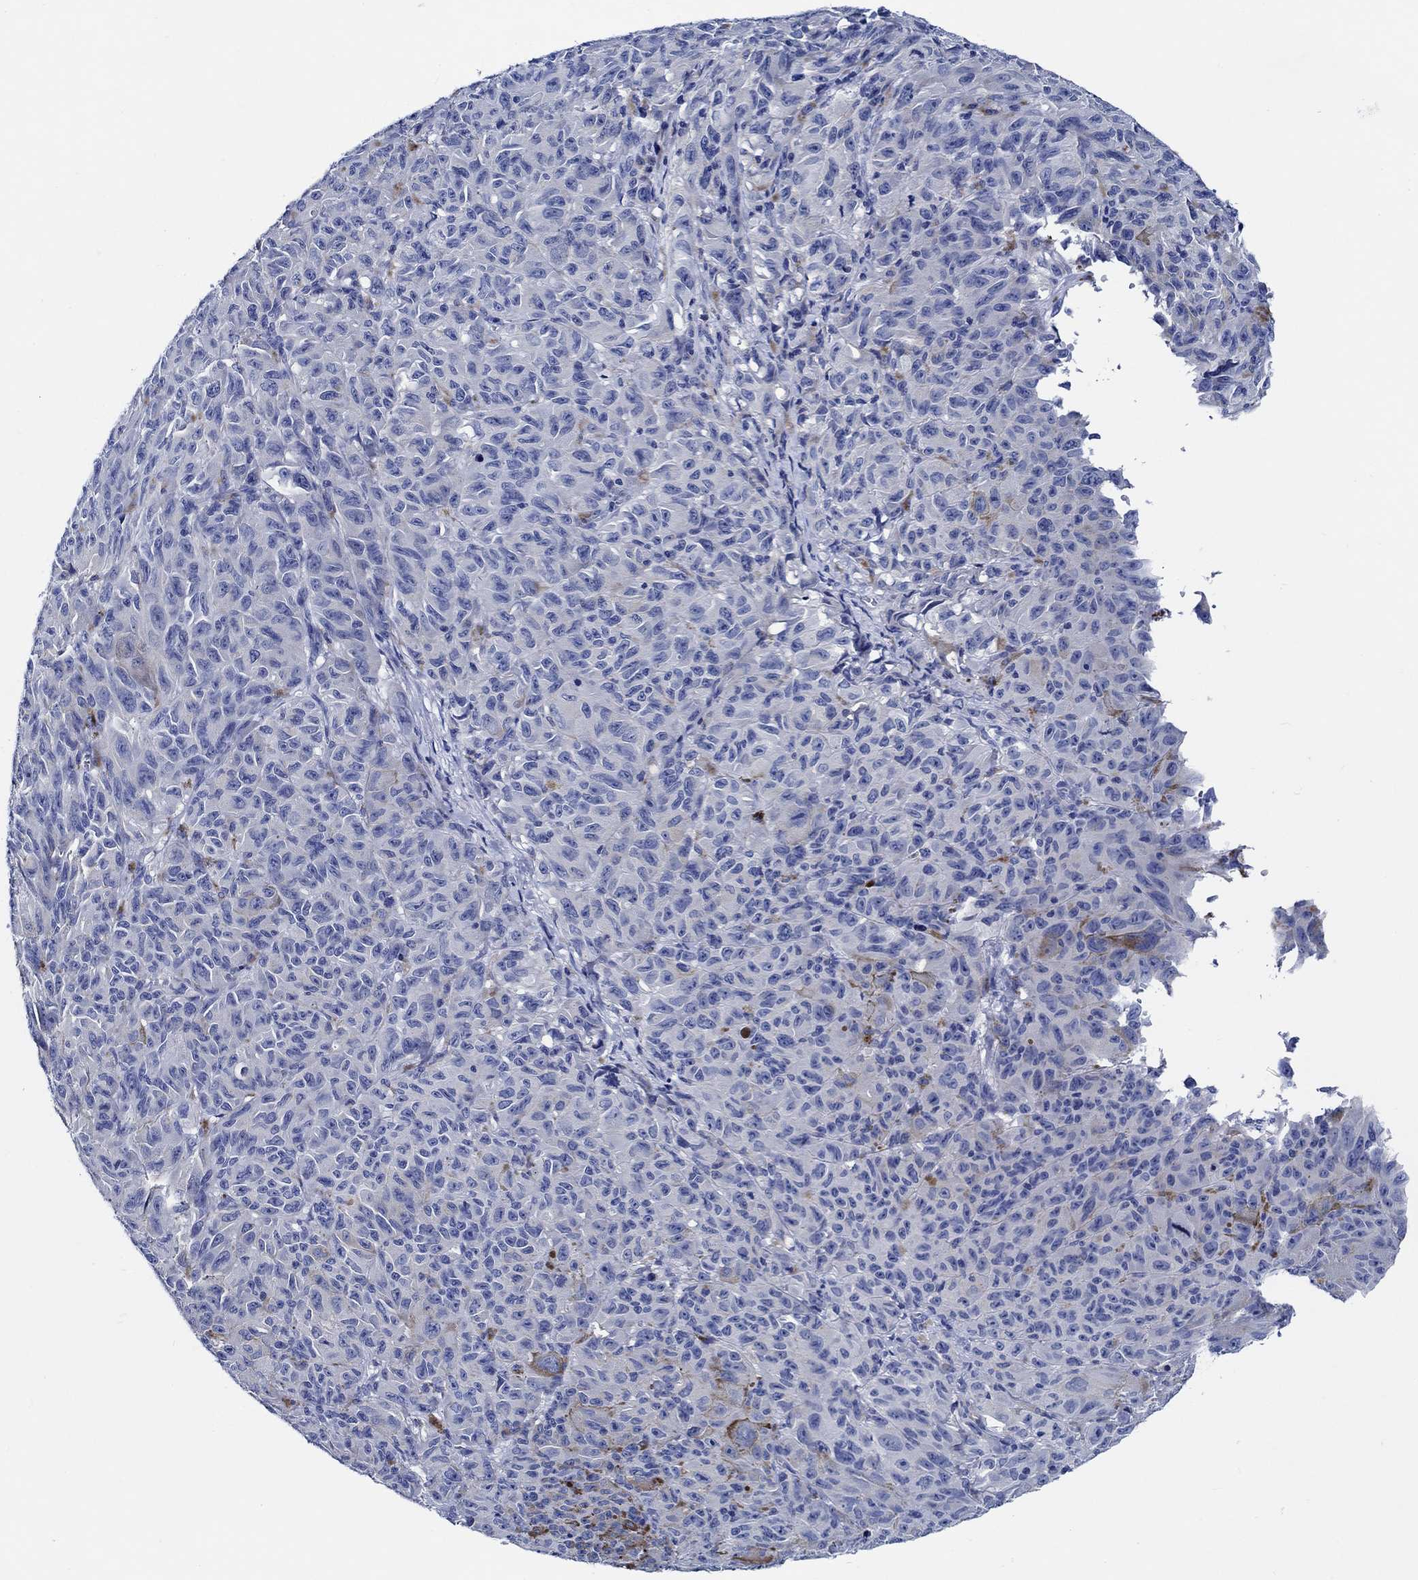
{"staining": {"intensity": "negative", "quantity": "none", "location": "none"}, "tissue": "melanoma", "cell_type": "Tumor cells", "image_type": "cancer", "snomed": [{"axis": "morphology", "description": "Malignant melanoma, NOS"}, {"axis": "topography", "description": "Vulva, labia, clitoris and Bartholin´s gland, NO"}], "caption": "High power microscopy photomicrograph of an immunohistochemistry (IHC) photomicrograph of melanoma, revealing no significant positivity in tumor cells.", "gene": "WDR62", "patient": {"sex": "female", "age": 75}}